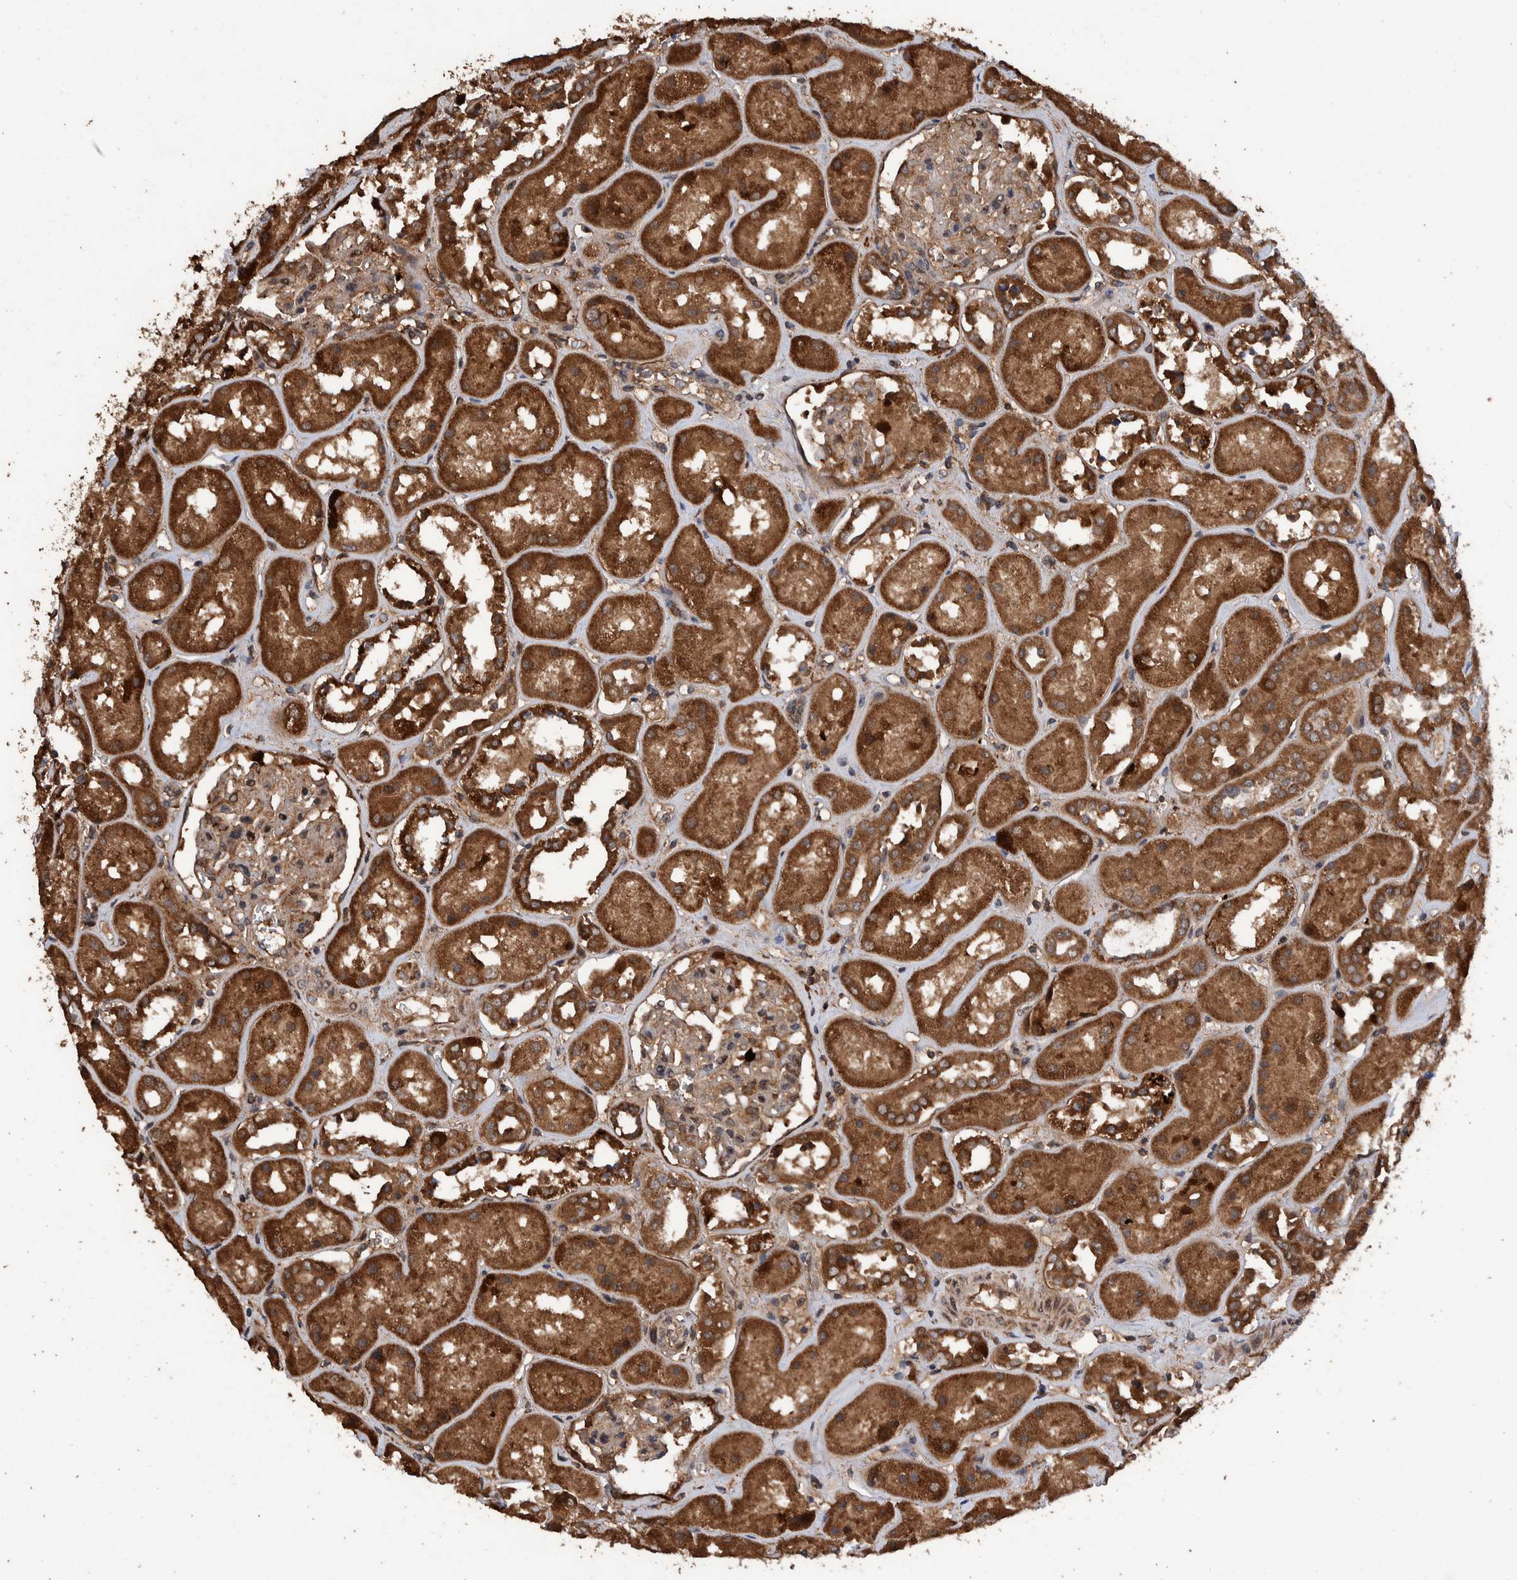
{"staining": {"intensity": "moderate", "quantity": "25%-75%", "location": "cytoplasmic/membranous"}, "tissue": "kidney", "cell_type": "Cells in glomeruli", "image_type": "normal", "snomed": [{"axis": "morphology", "description": "Normal tissue, NOS"}, {"axis": "topography", "description": "Kidney"}], "caption": "Protein expression analysis of normal kidney shows moderate cytoplasmic/membranous positivity in approximately 25%-75% of cells in glomeruli. Immunohistochemistry stains the protein of interest in brown and the nuclei are stained blue.", "gene": "ENSG00000251537", "patient": {"sex": "male", "age": 70}}